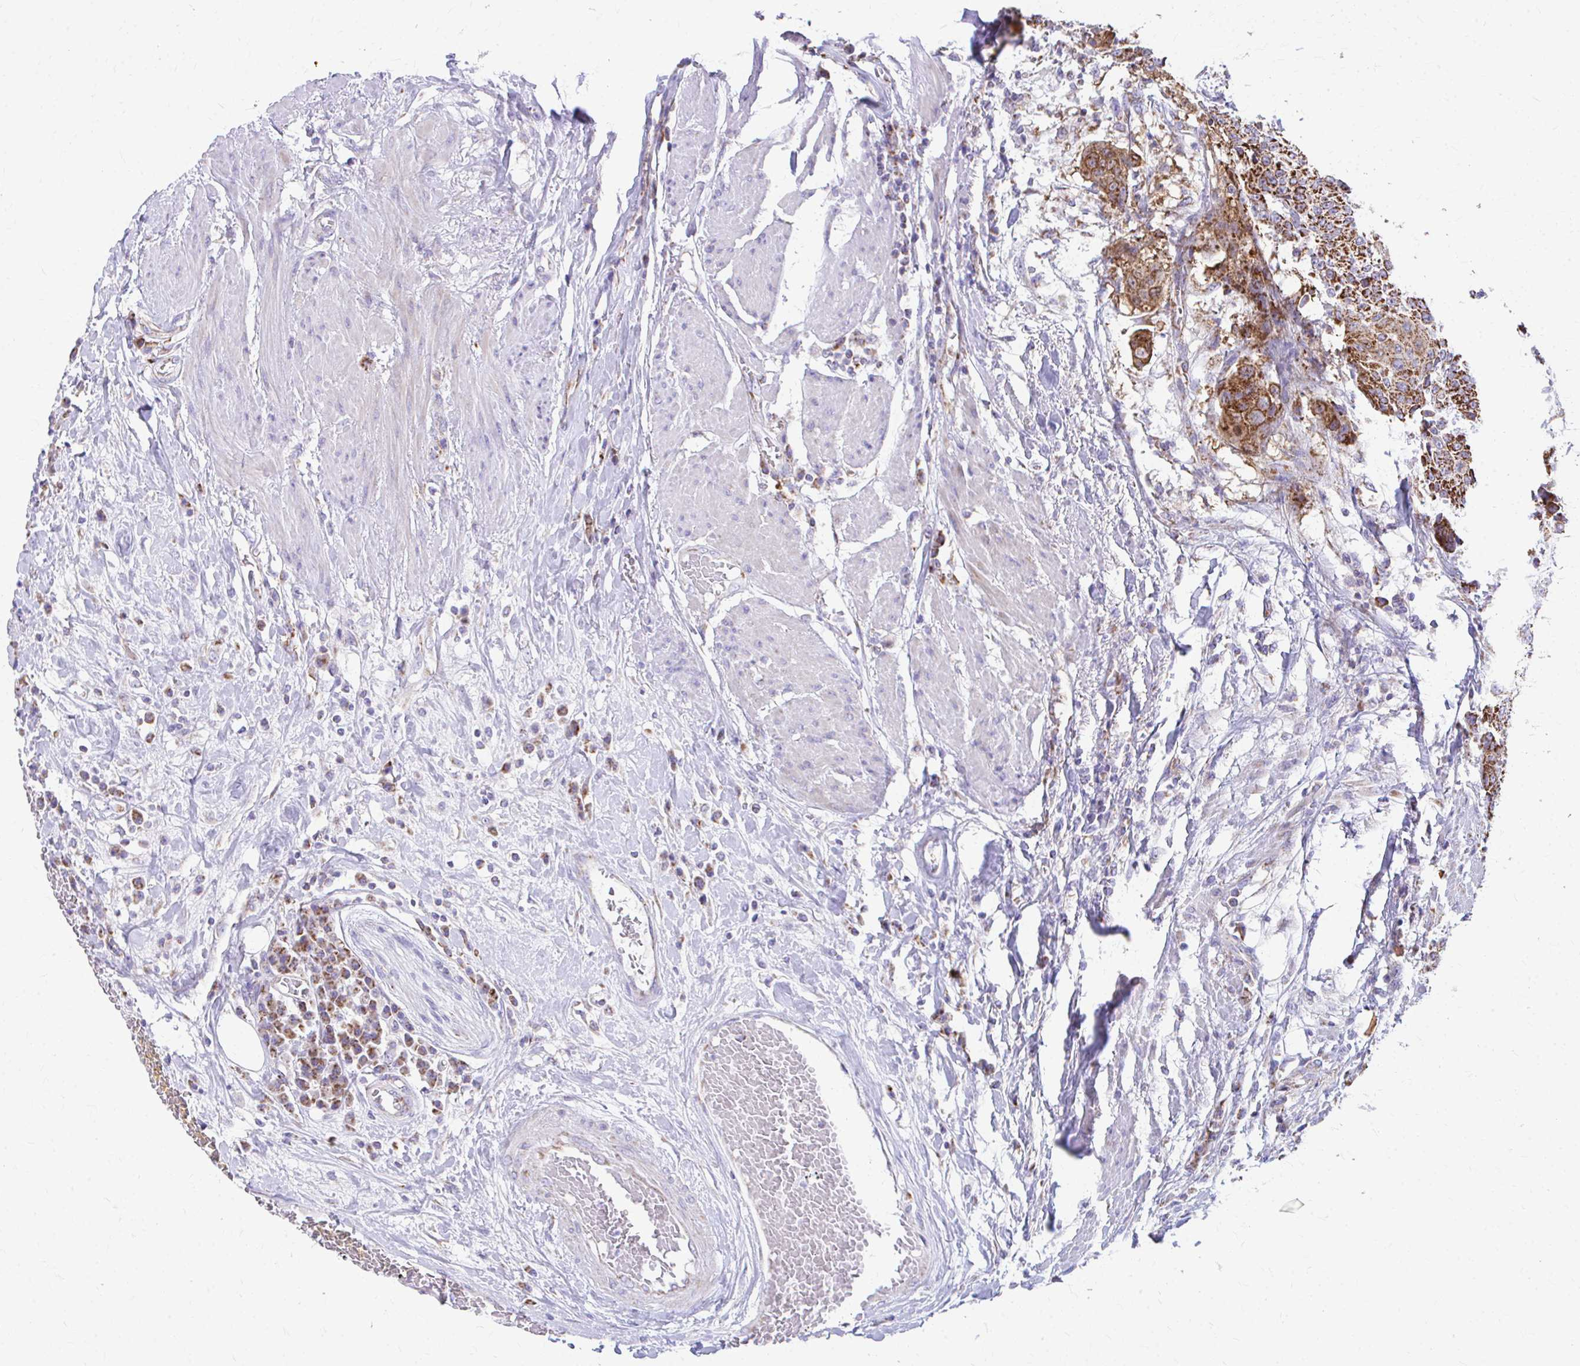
{"staining": {"intensity": "strong", "quantity": ">75%", "location": "cytoplasmic/membranous"}, "tissue": "urothelial cancer", "cell_type": "Tumor cells", "image_type": "cancer", "snomed": [{"axis": "morphology", "description": "Urothelial carcinoma, High grade"}, {"axis": "topography", "description": "Urinary bladder"}], "caption": "IHC micrograph of neoplastic tissue: high-grade urothelial carcinoma stained using immunohistochemistry exhibits high levels of strong protein expression localized specifically in the cytoplasmic/membranous of tumor cells, appearing as a cytoplasmic/membranous brown color.", "gene": "MRPL19", "patient": {"sex": "female", "age": 63}}